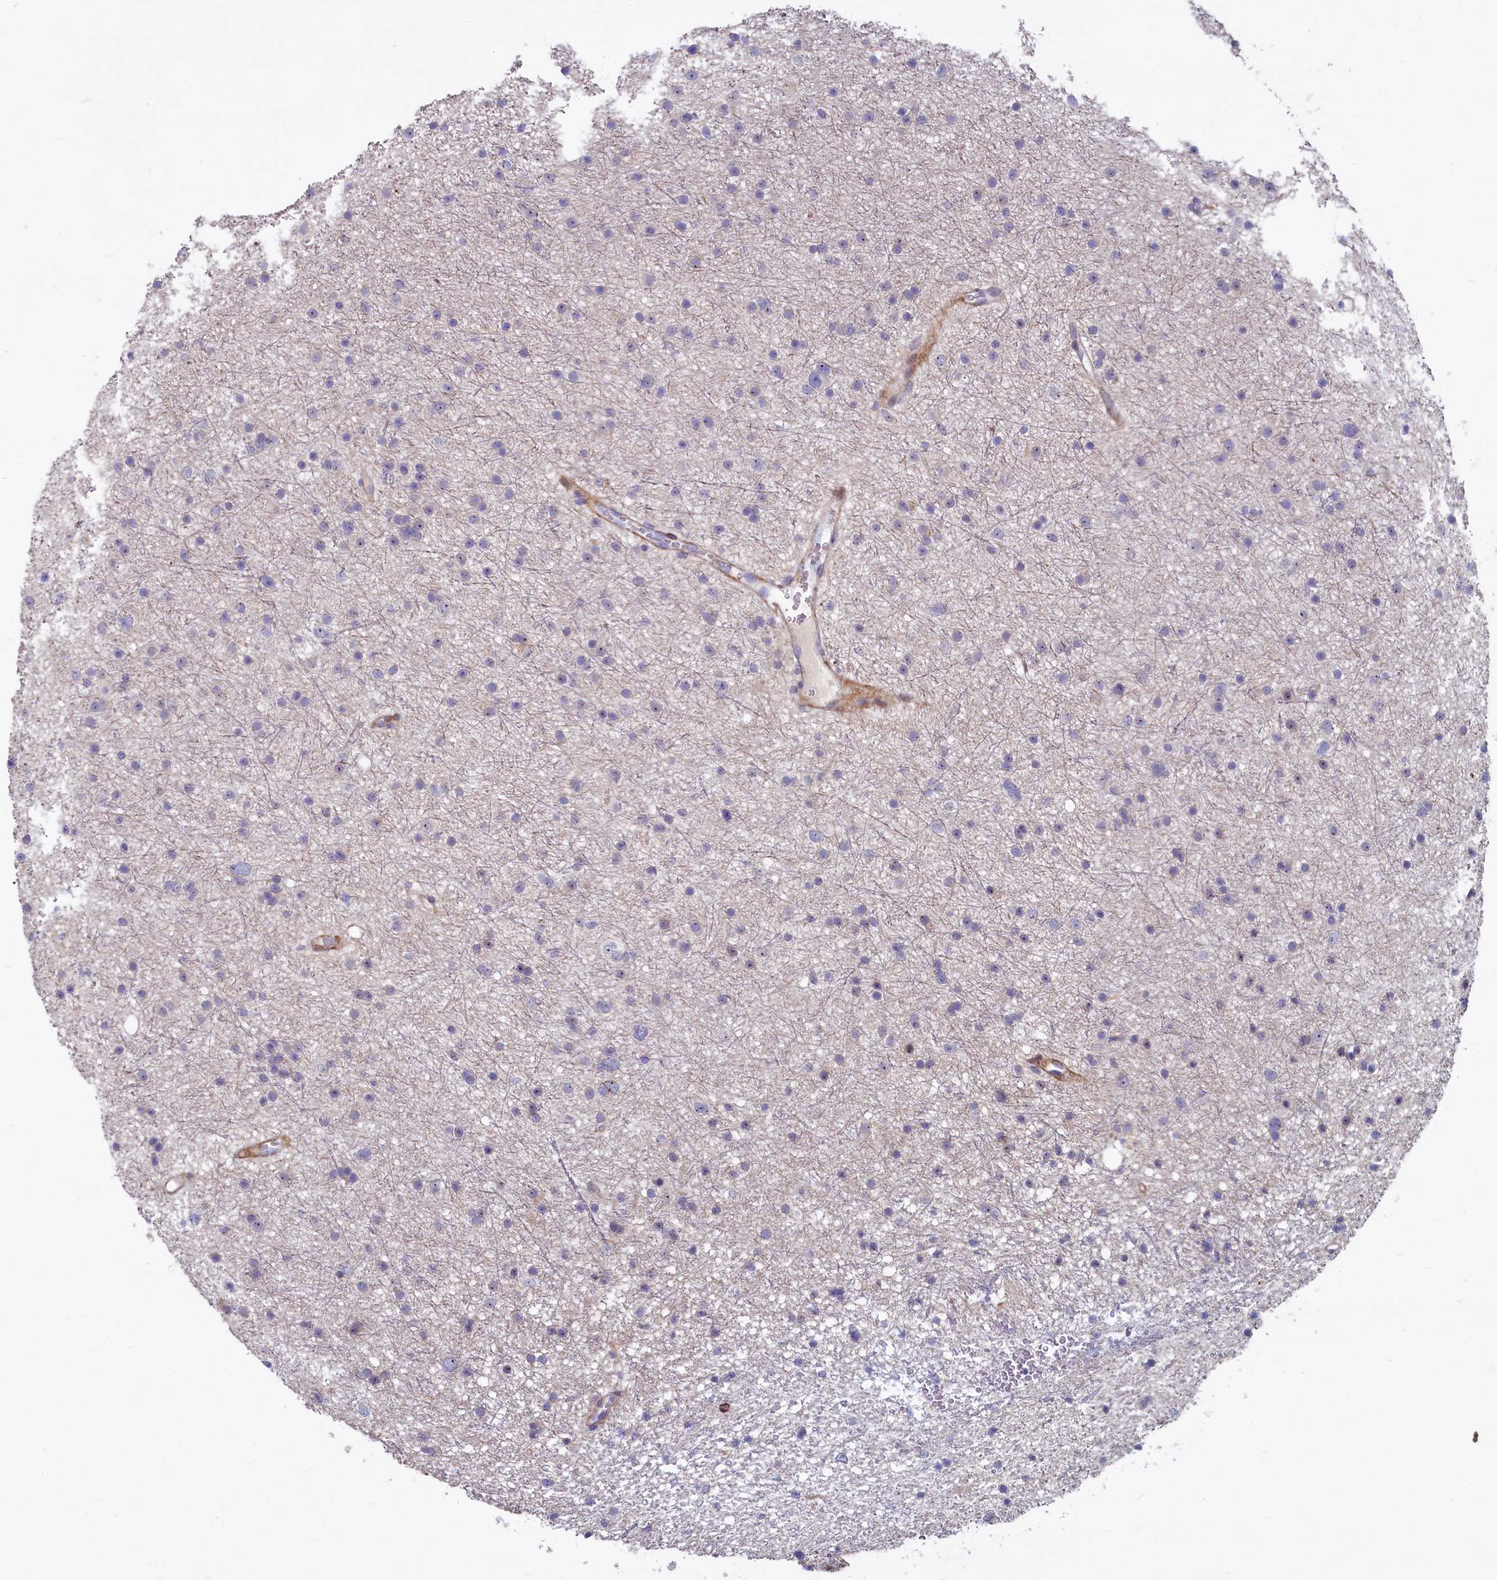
{"staining": {"intensity": "negative", "quantity": "none", "location": "none"}, "tissue": "glioma", "cell_type": "Tumor cells", "image_type": "cancer", "snomed": [{"axis": "morphology", "description": "Glioma, malignant, Low grade"}, {"axis": "topography", "description": "Cerebral cortex"}], "caption": "Immunohistochemistry (IHC) image of glioma stained for a protein (brown), which exhibits no staining in tumor cells.", "gene": "ASXL3", "patient": {"sex": "female", "age": 39}}